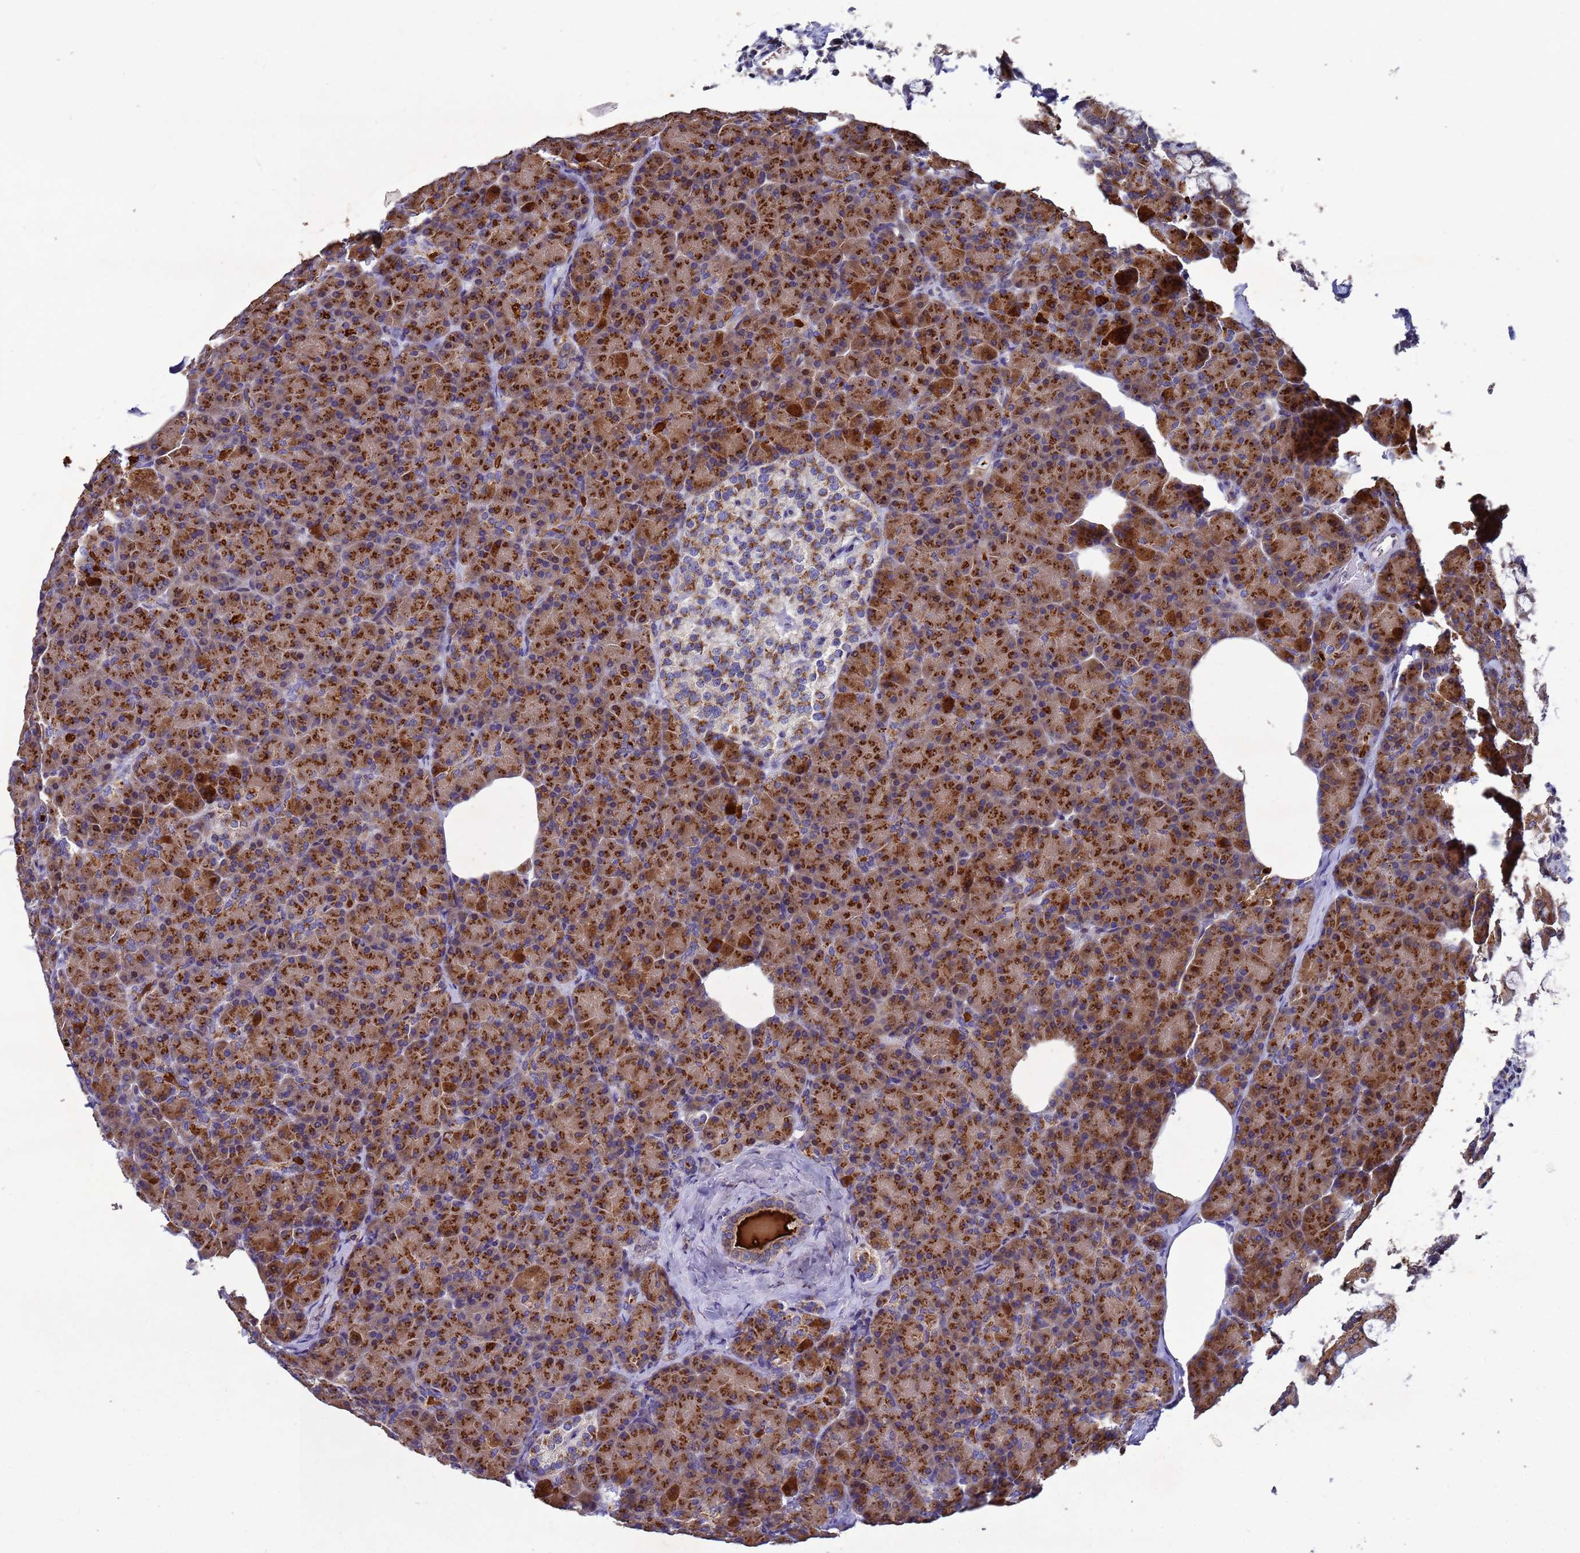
{"staining": {"intensity": "strong", "quantity": ">75%", "location": "cytoplasmic/membranous"}, "tissue": "pancreas", "cell_type": "Exocrine glandular cells", "image_type": "normal", "snomed": [{"axis": "morphology", "description": "Normal tissue, NOS"}, {"axis": "topography", "description": "Pancreas"}], "caption": "IHC histopathology image of benign pancreas: human pancreas stained using immunohistochemistry shows high levels of strong protein expression localized specifically in the cytoplasmic/membranous of exocrine glandular cells, appearing as a cytoplasmic/membranous brown color.", "gene": "NSUN6", "patient": {"sex": "female", "age": 43}}